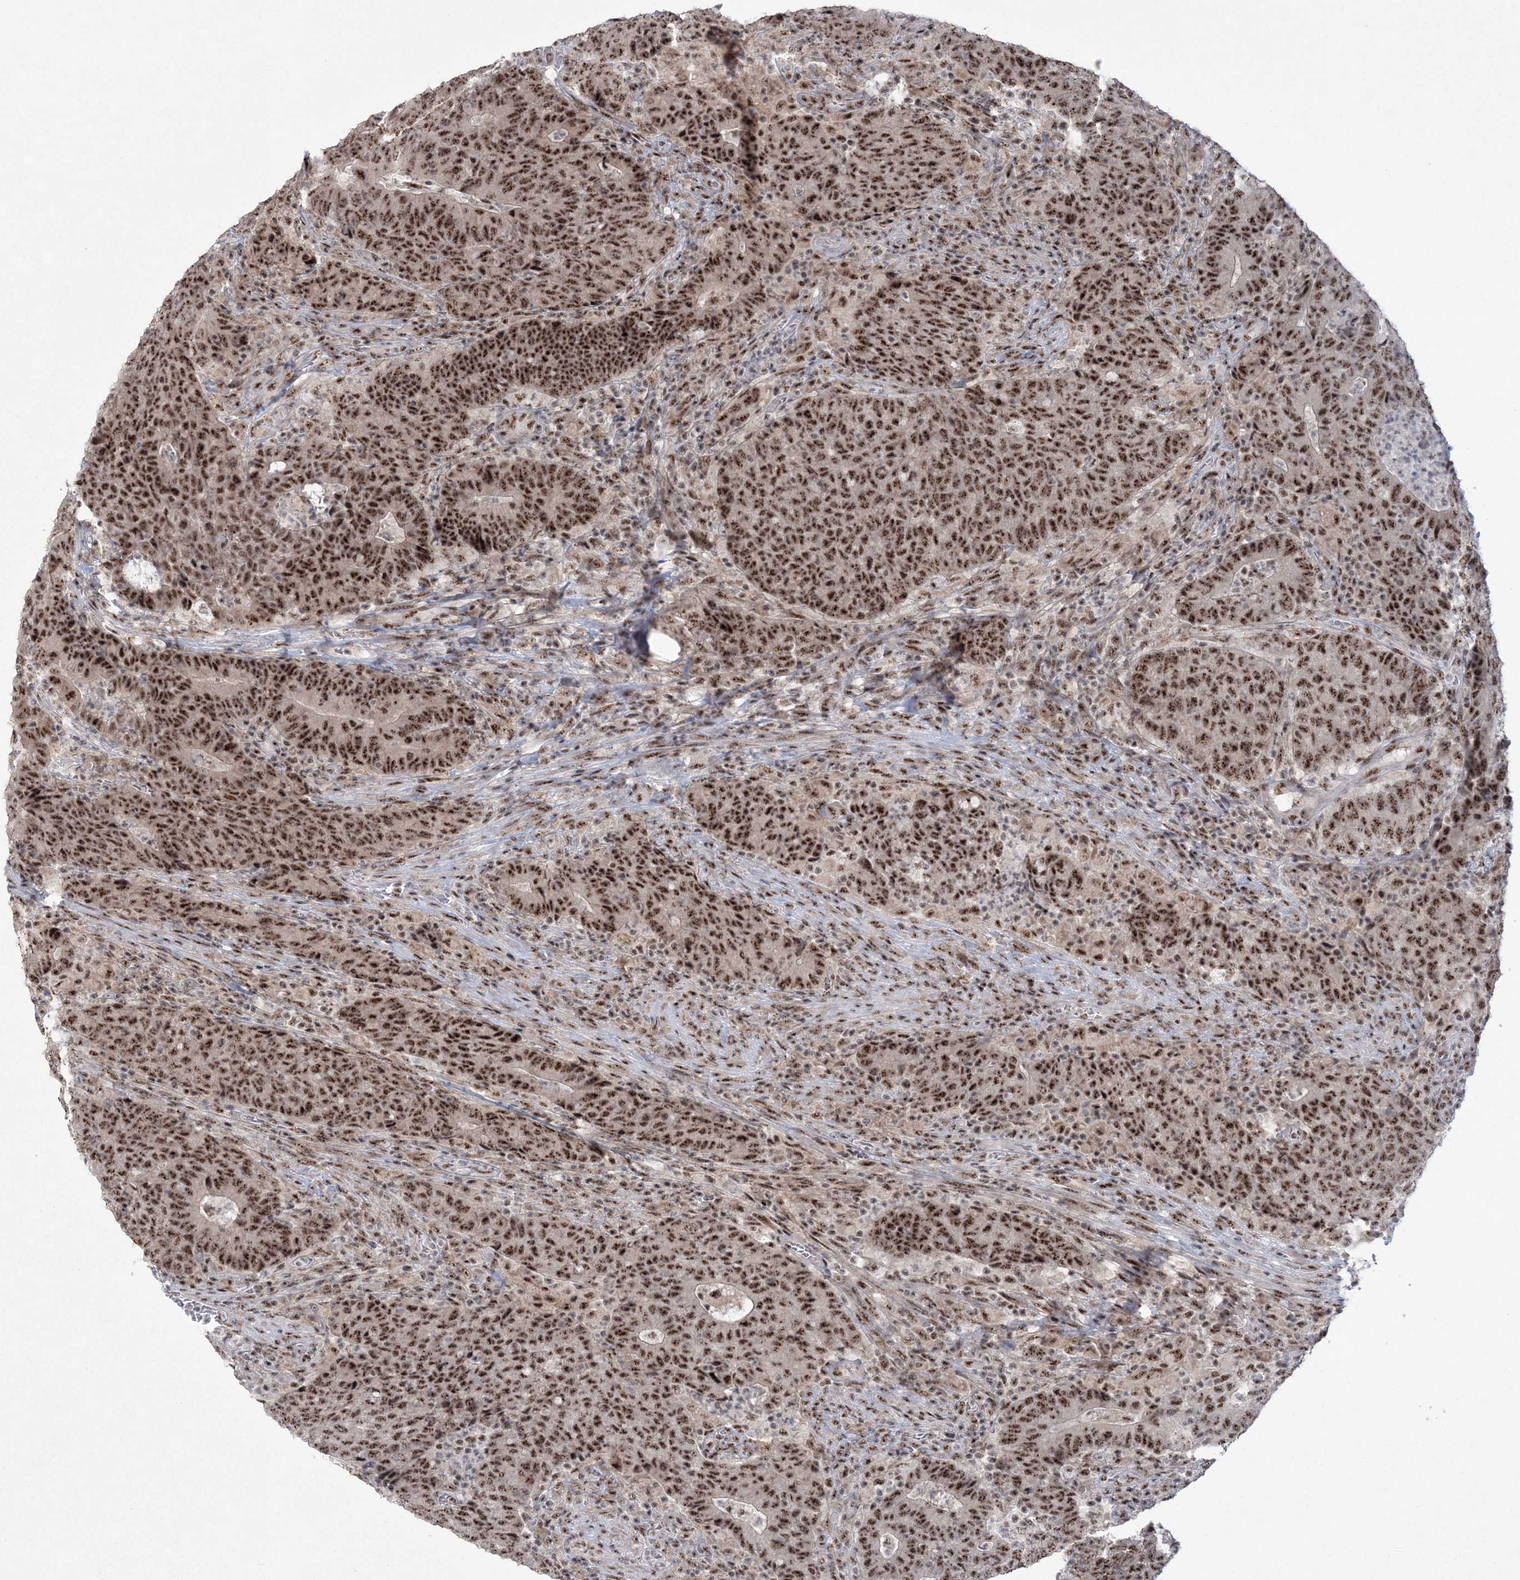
{"staining": {"intensity": "strong", "quantity": ">75%", "location": "nuclear"}, "tissue": "colorectal cancer", "cell_type": "Tumor cells", "image_type": "cancer", "snomed": [{"axis": "morphology", "description": "Adenocarcinoma, NOS"}, {"axis": "topography", "description": "Colon"}], "caption": "There is high levels of strong nuclear positivity in tumor cells of colorectal cancer (adenocarcinoma), as demonstrated by immunohistochemical staining (brown color).", "gene": "KDM6B", "patient": {"sex": "female", "age": 75}}